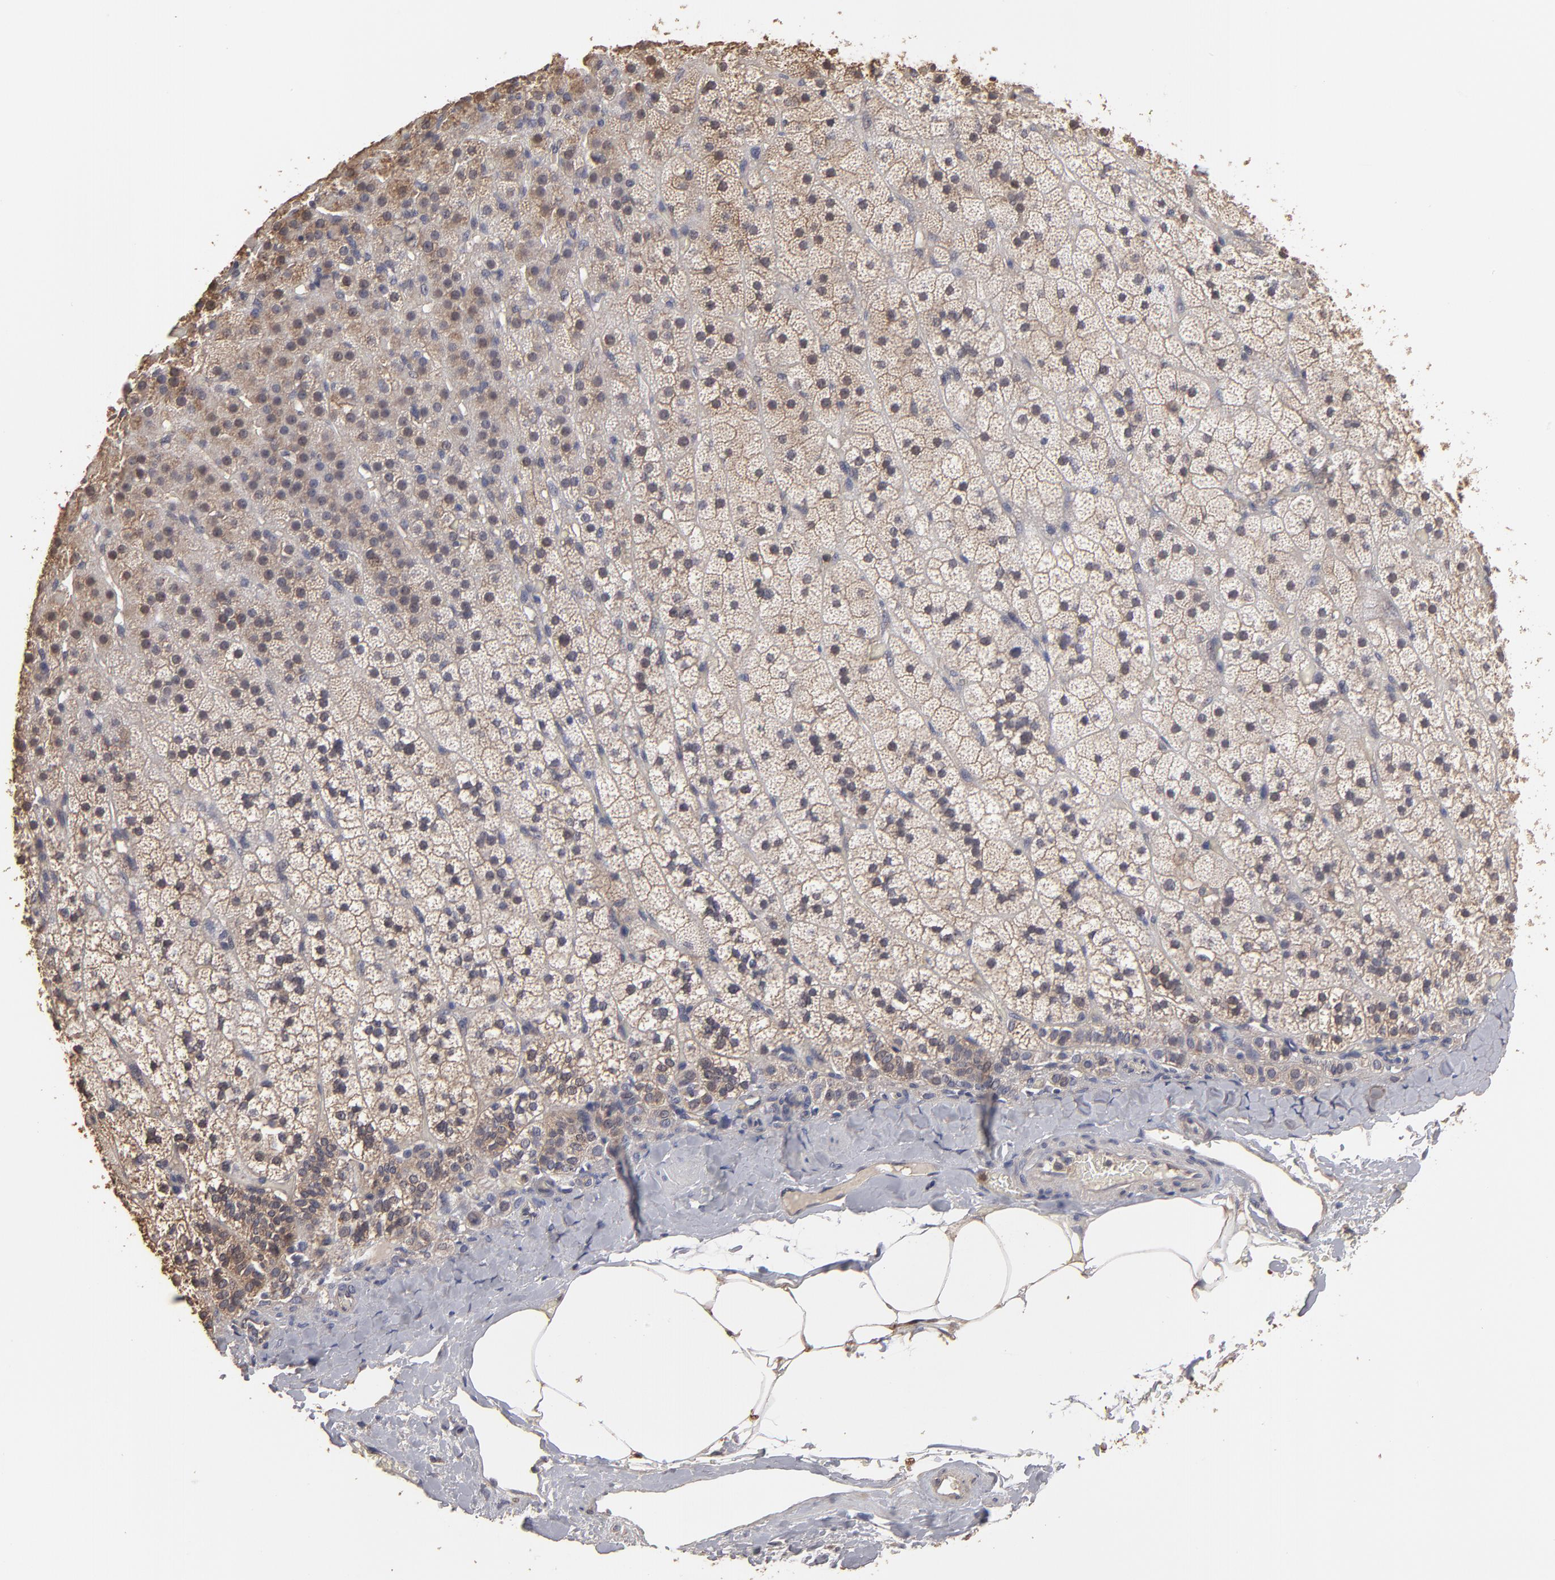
{"staining": {"intensity": "moderate", "quantity": "25%-75%", "location": "cytoplasmic/membranous,nuclear"}, "tissue": "adrenal gland", "cell_type": "Glandular cells", "image_type": "normal", "snomed": [{"axis": "morphology", "description": "Normal tissue, NOS"}, {"axis": "topography", "description": "Adrenal gland"}], "caption": "DAB immunohistochemical staining of benign adrenal gland displays moderate cytoplasmic/membranous,nuclear protein staining in about 25%-75% of glandular cells. (DAB IHC, brown staining for protein, blue staining for nuclei).", "gene": "RO60", "patient": {"sex": "male", "age": 35}}